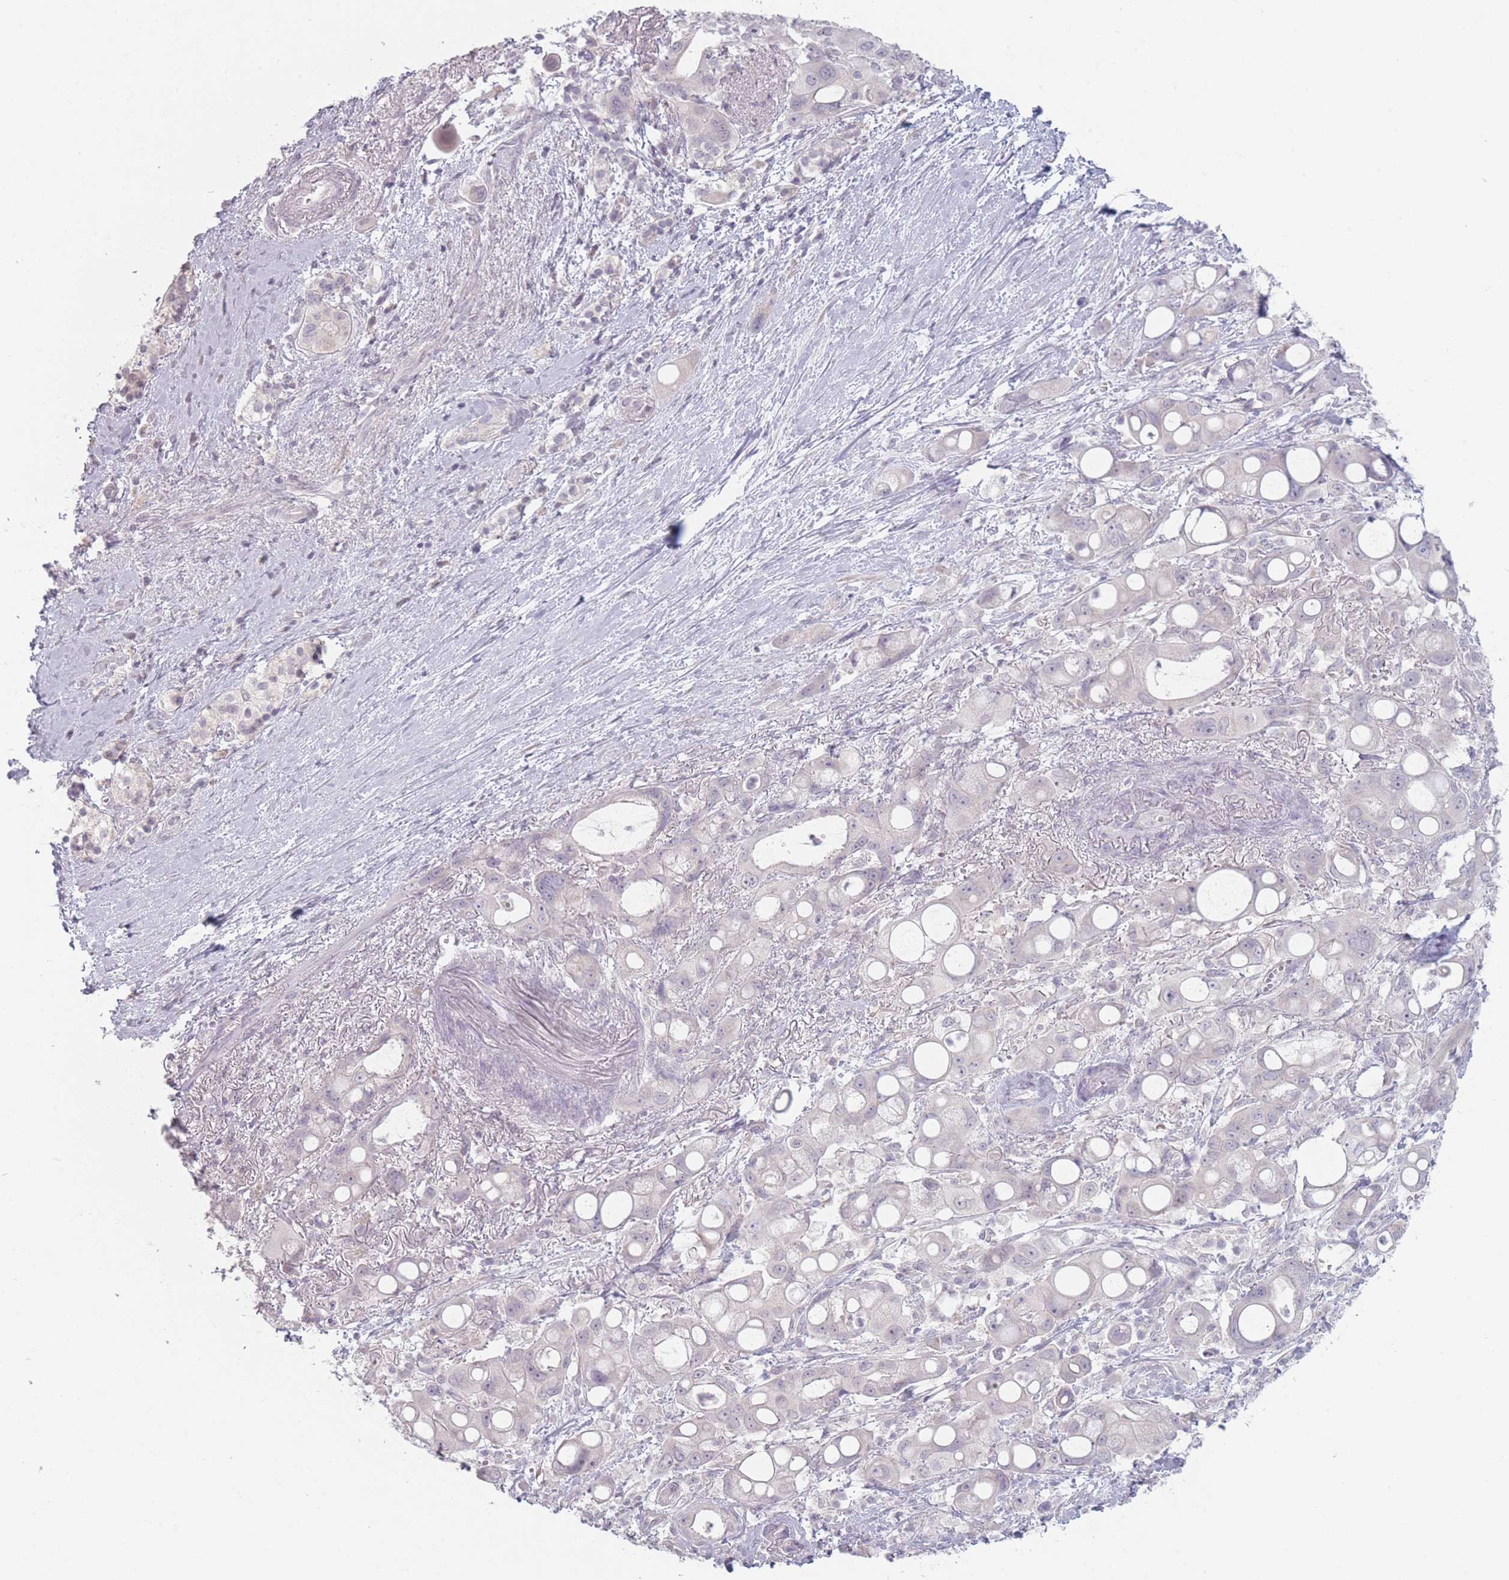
{"staining": {"intensity": "negative", "quantity": "none", "location": "none"}, "tissue": "pancreatic cancer", "cell_type": "Tumor cells", "image_type": "cancer", "snomed": [{"axis": "morphology", "description": "Adenocarcinoma, NOS"}, {"axis": "topography", "description": "Pancreas"}], "caption": "This is an immunohistochemistry (IHC) image of human pancreatic adenocarcinoma. There is no positivity in tumor cells.", "gene": "RASL10B", "patient": {"sex": "male", "age": 68}}